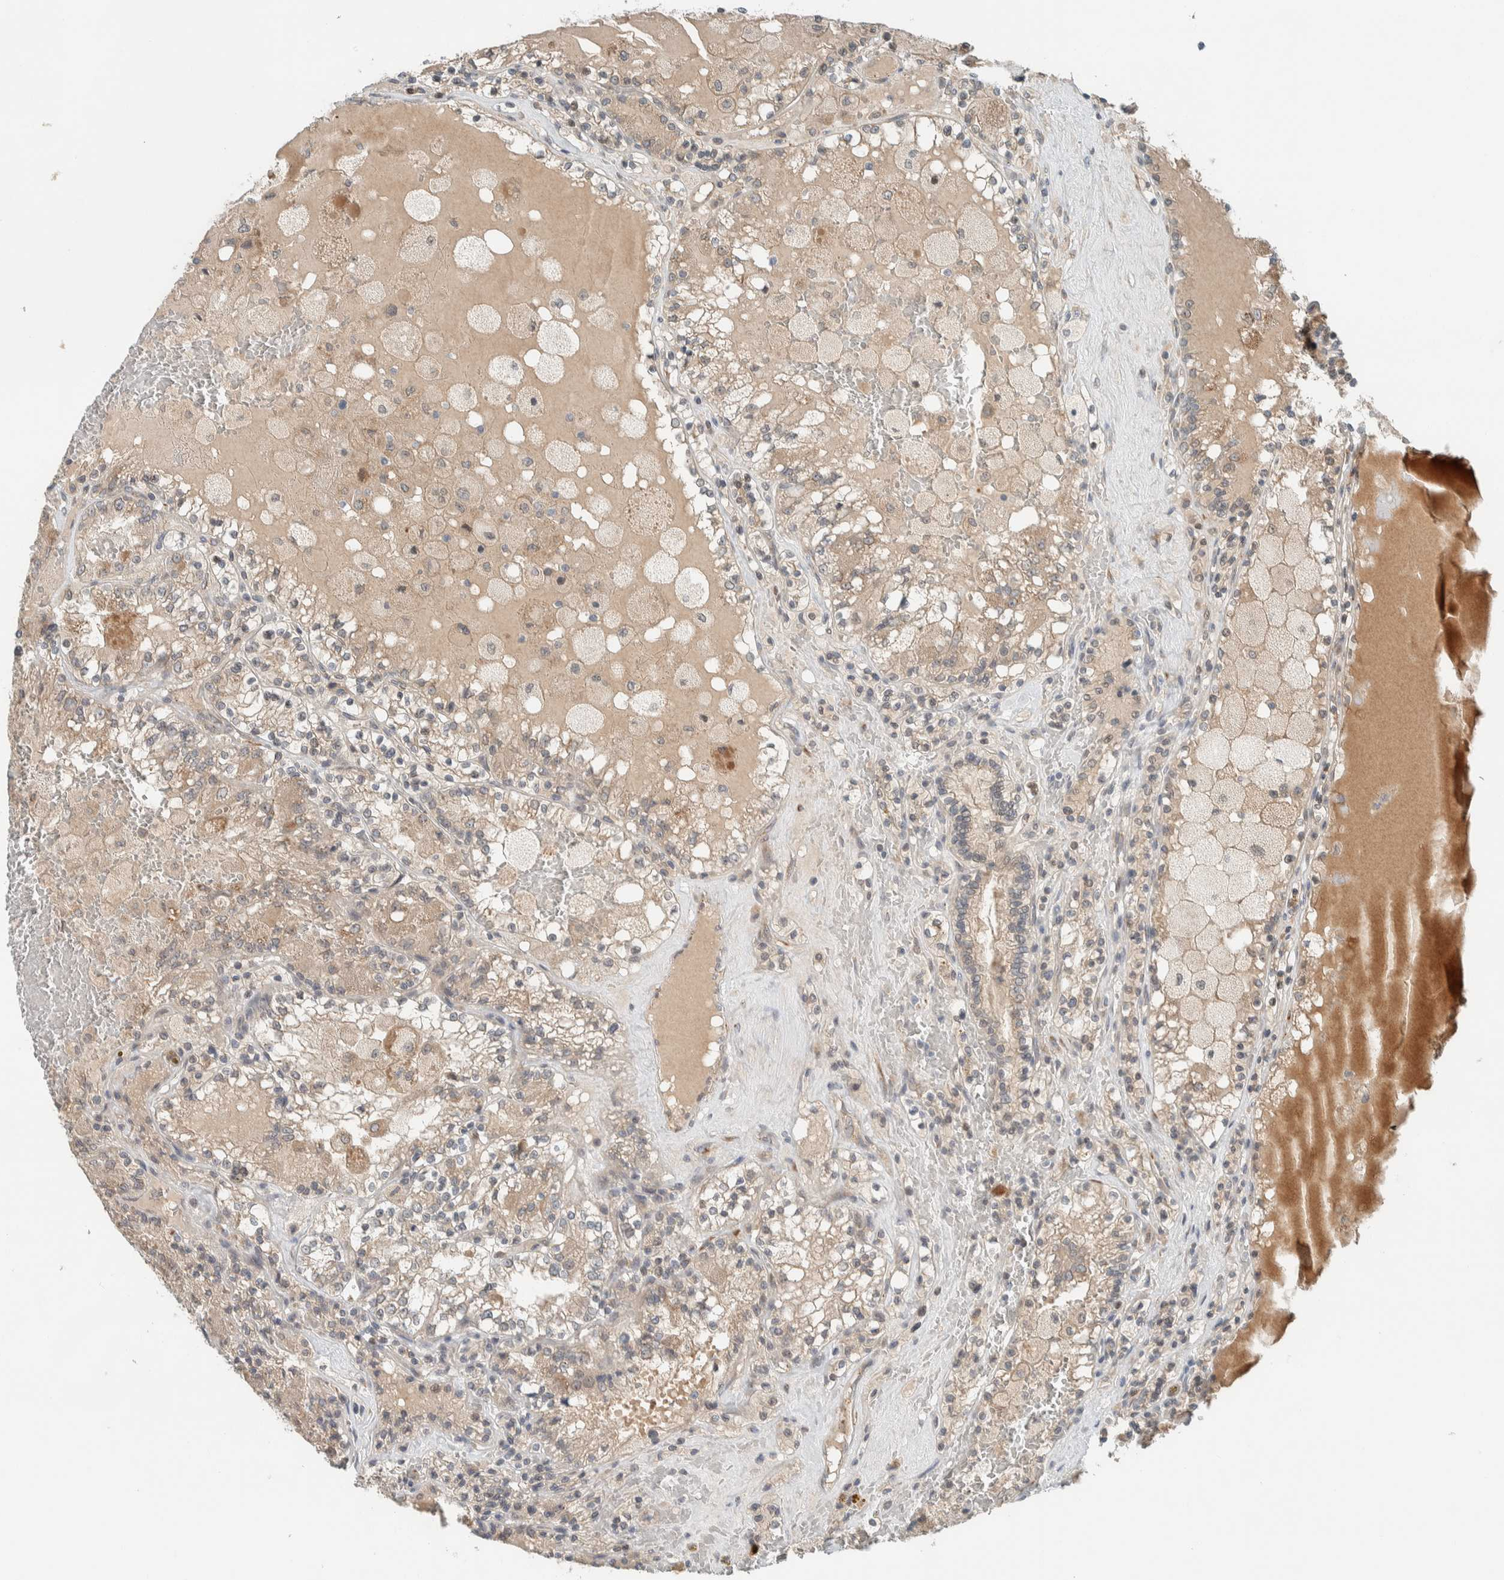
{"staining": {"intensity": "weak", "quantity": ">75%", "location": "cytoplasmic/membranous"}, "tissue": "renal cancer", "cell_type": "Tumor cells", "image_type": "cancer", "snomed": [{"axis": "morphology", "description": "Adenocarcinoma, NOS"}, {"axis": "topography", "description": "Kidney"}], "caption": "Immunohistochemistry staining of renal adenocarcinoma, which shows low levels of weak cytoplasmic/membranous positivity in about >75% of tumor cells indicating weak cytoplasmic/membranous protein expression. The staining was performed using DAB (3,3'-diaminobenzidine) (brown) for protein detection and nuclei were counterstained in hematoxylin (blue).", "gene": "CTBP2", "patient": {"sex": "female", "age": 56}}